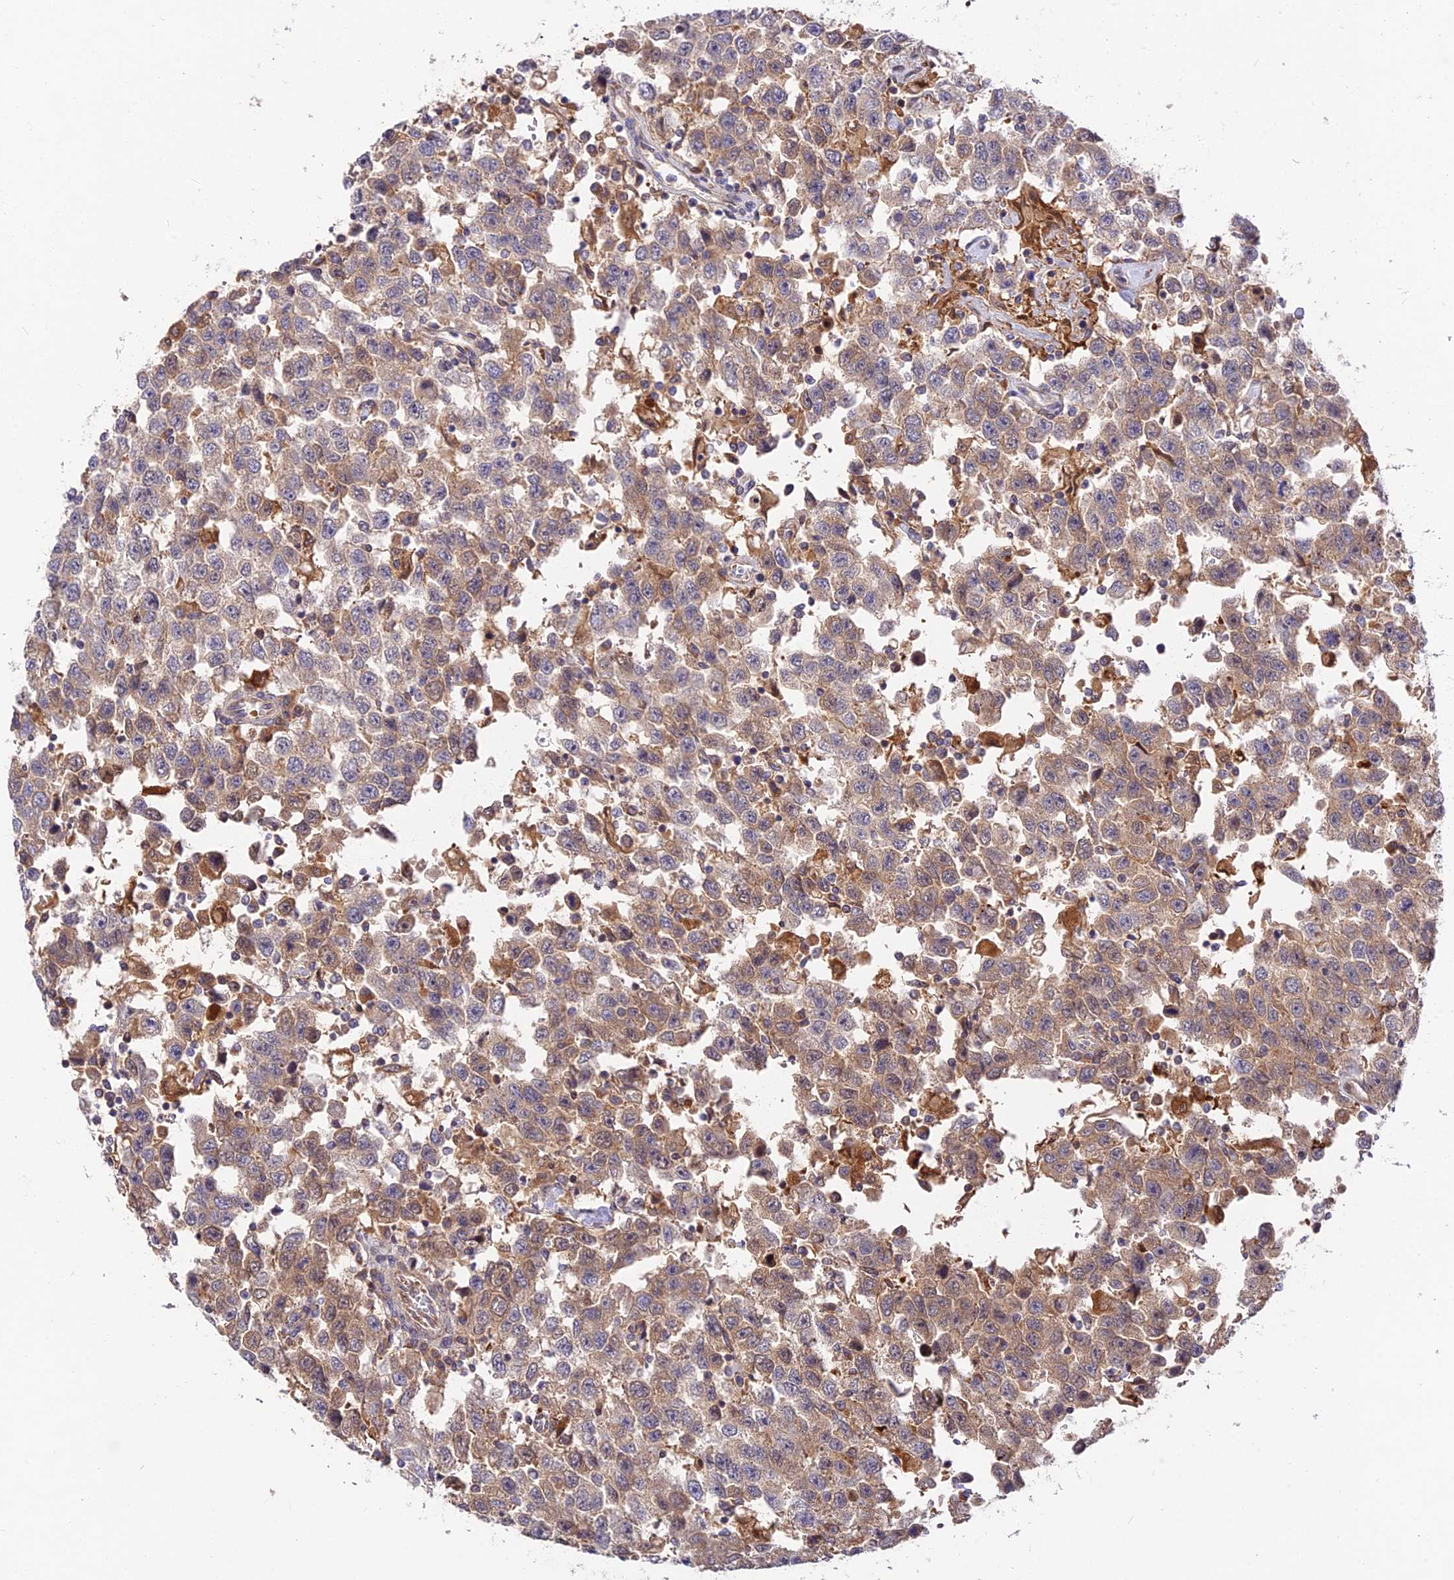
{"staining": {"intensity": "weak", "quantity": "25%-75%", "location": "cytoplasmic/membranous"}, "tissue": "testis cancer", "cell_type": "Tumor cells", "image_type": "cancer", "snomed": [{"axis": "morphology", "description": "Seminoma, NOS"}, {"axis": "topography", "description": "Testis"}], "caption": "Immunohistochemical staining of seminoma (testis) reveals low levels of weak cytoplasmic/membranous expression in about 25%-75% of tumor cells.", "gene": "FUOM", "patient": {"sex": "male", "age": 41}}